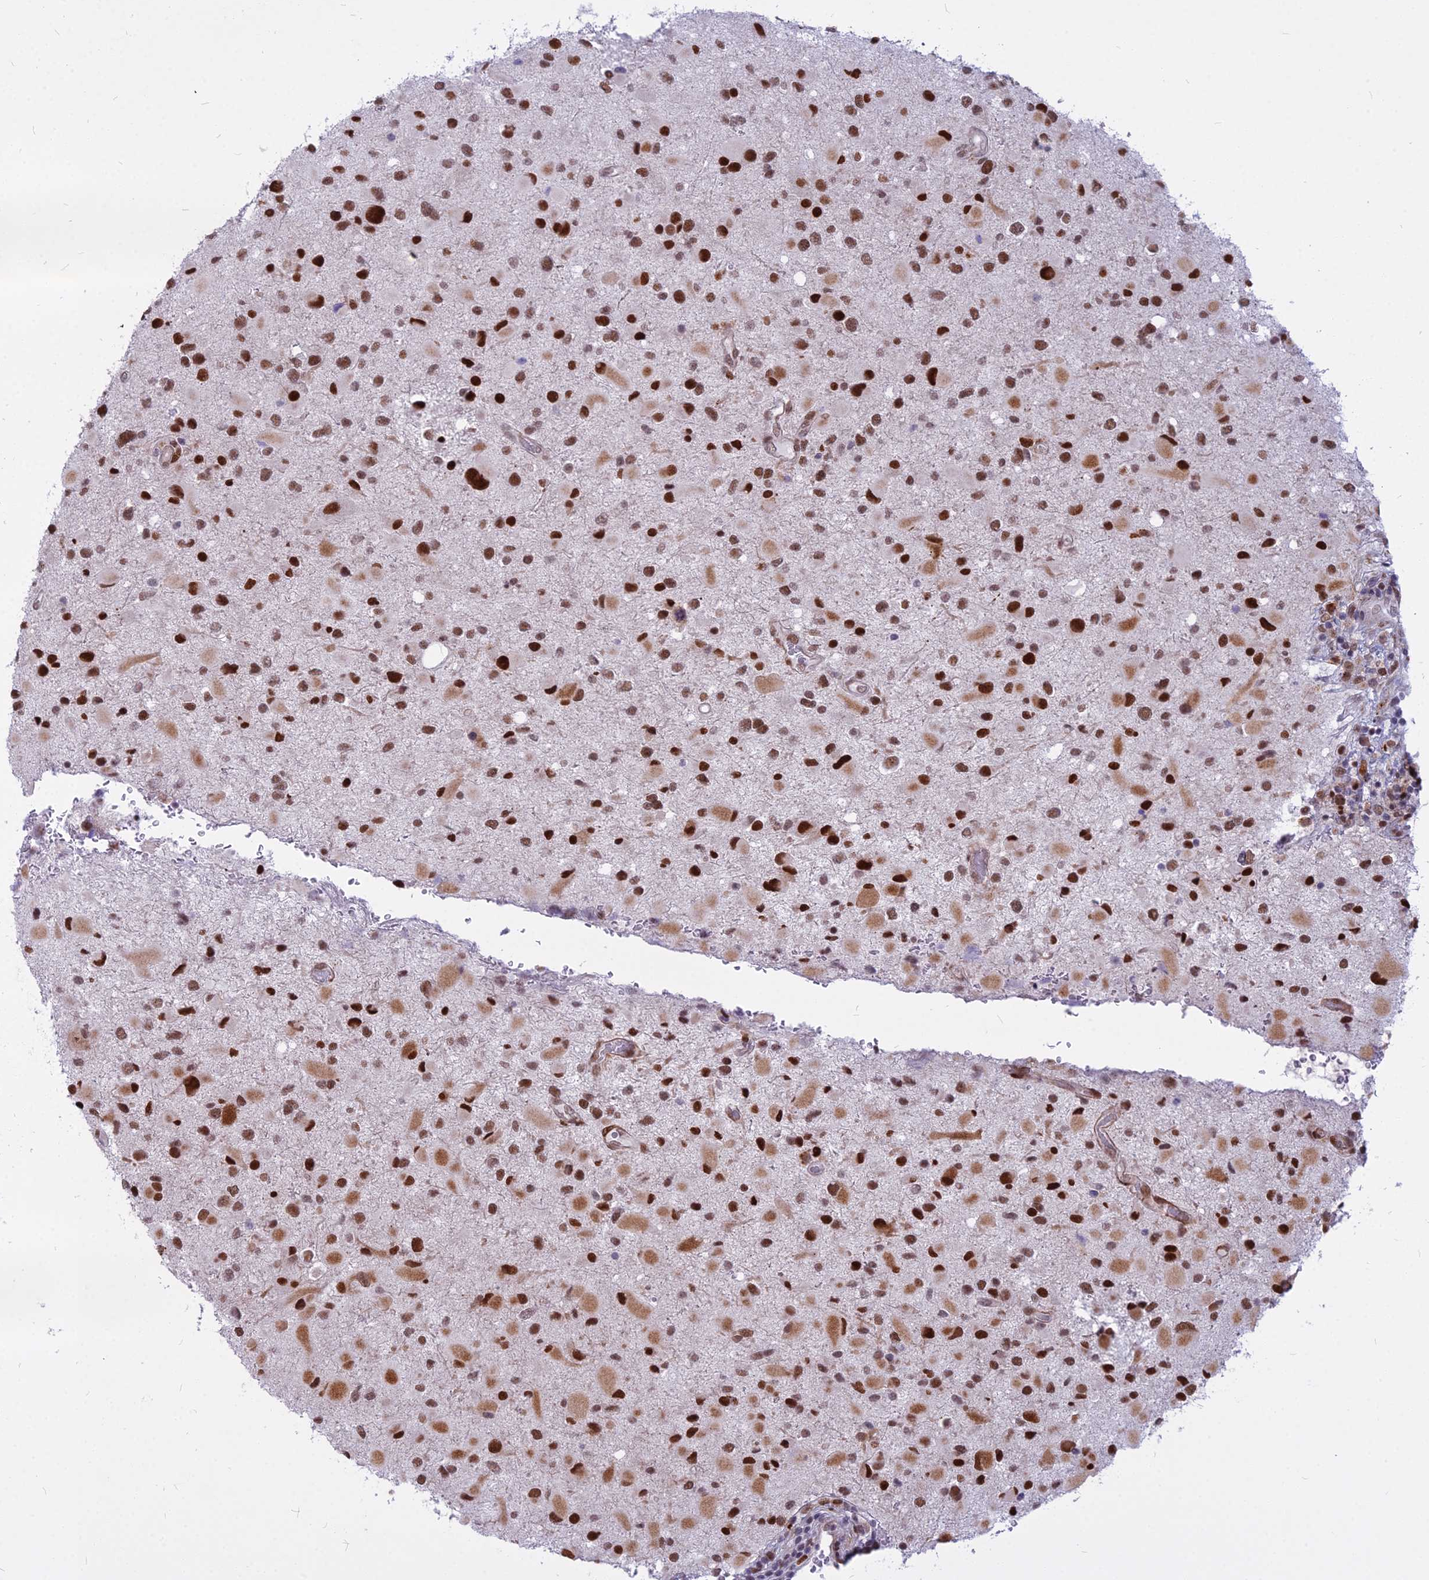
{"staining": {"intensity": "strong", "quantity": ">75%", "location": "cytoplasmic/membranous,nuclear"}, "tissue": "glioma", "cell_type": "Tumor cells", "image_type": "cancer", "snomed": [{"axis": "morphology", "description": "Glioma, malignant, Low grade"}, {"axis": "topography", "description": "Brain"}], "caption": "Glioma tissue reveals strong cytoplasmic/membranous and nuclear expression in about >75% of tumor cells", "gene": "ALG10", "patient": {"sex": "female", "age": 32}}